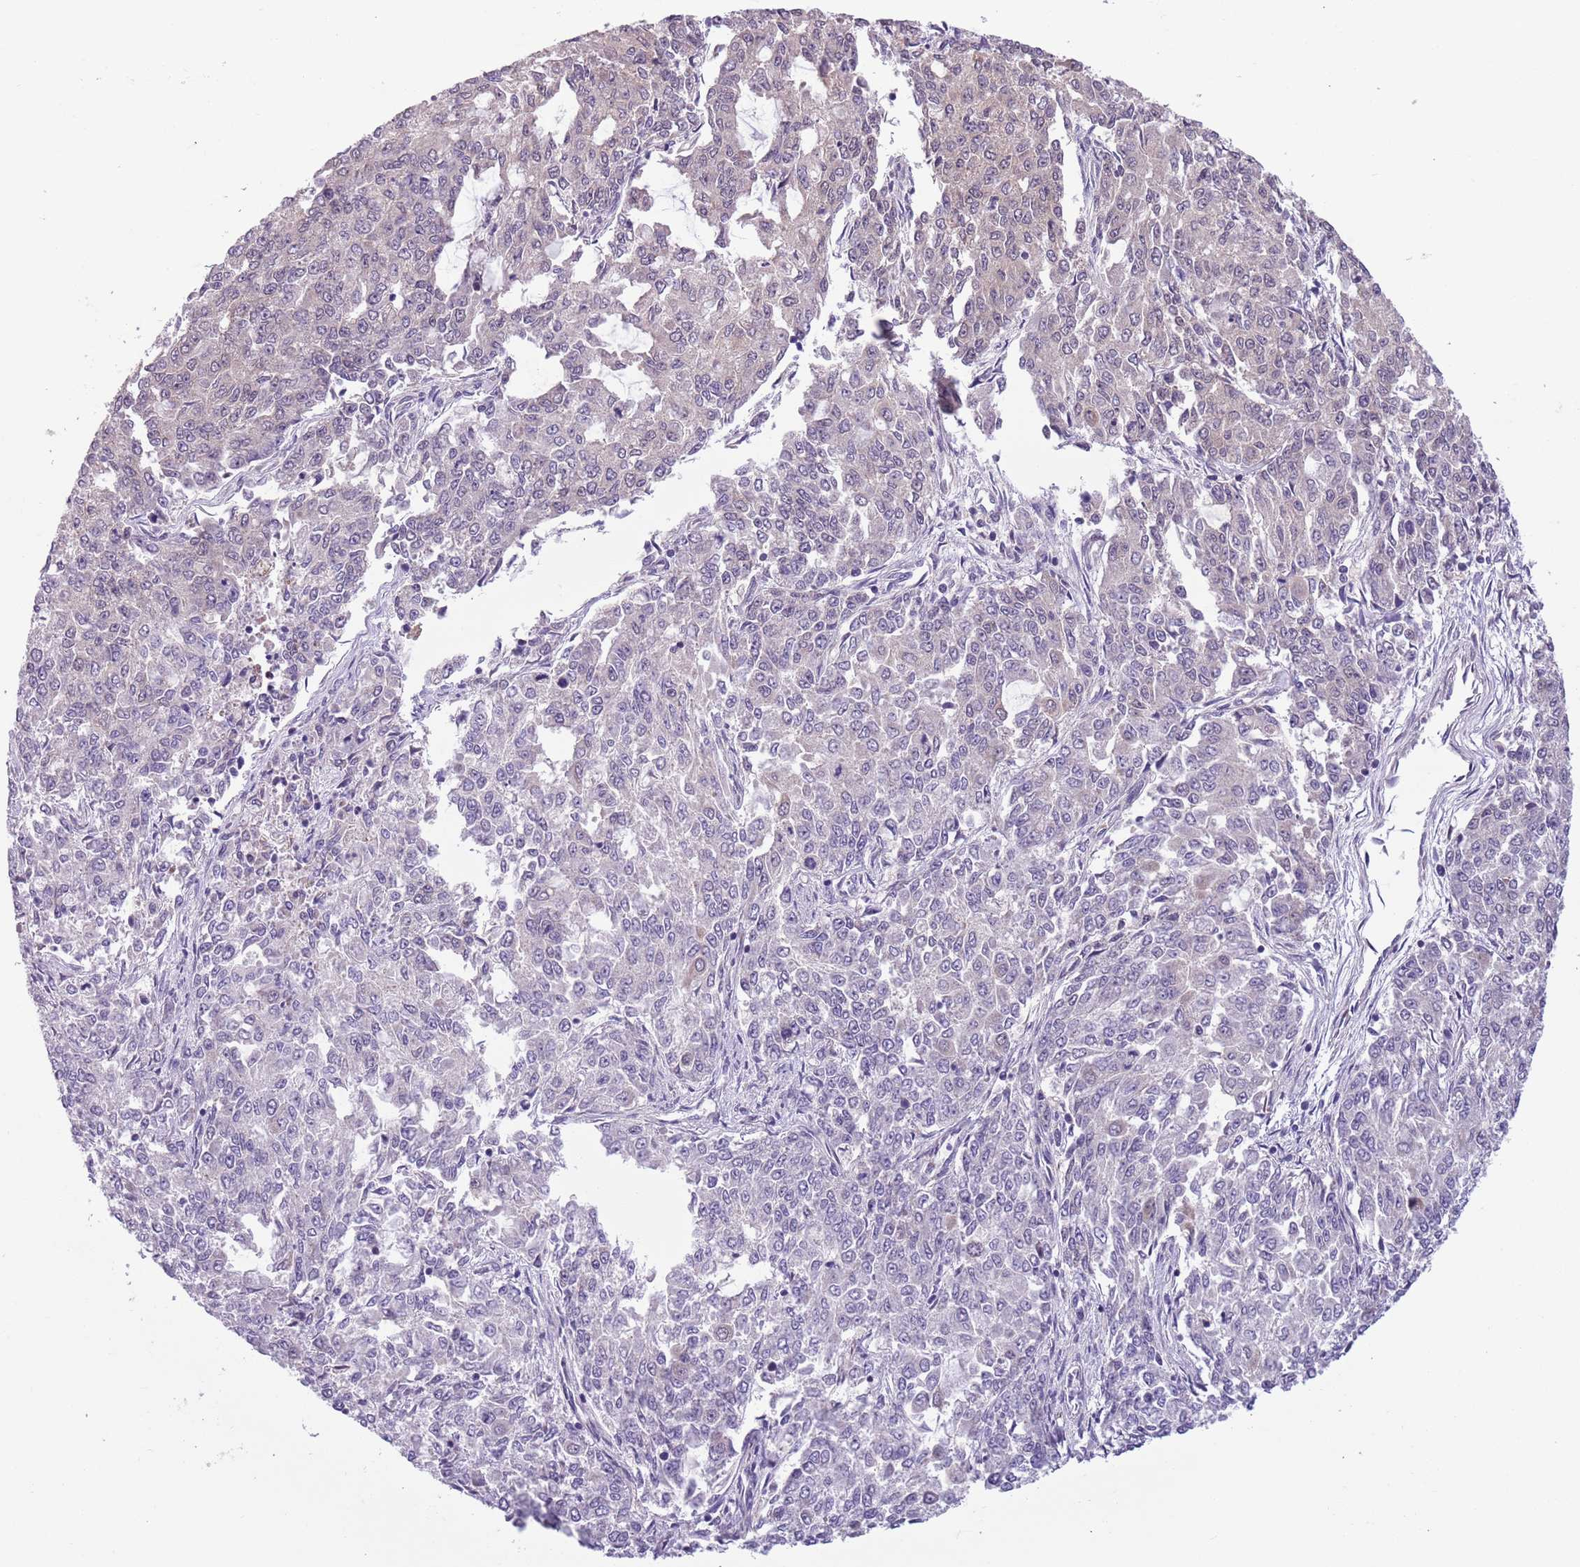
{"staining": {"intensity": "negative", "quantity": "none", "location": "none"}, "tissue": "endometrial cancer", "cell_type": "Tumor cells", "image_type": "cancer", "snomed": [{"axis": "morphology", "description": "Adenocarcinoma, NOS"}, {"axis": "topography", "description": "Endometrium"}], "caption": "Histopathology image shows no significant protein staining in tumor cells of endometrial adenocarcinoma. Nuclei are stained in blue.", "gene": "ADCY7", "patient": {"sex": "female", "age": 50}}